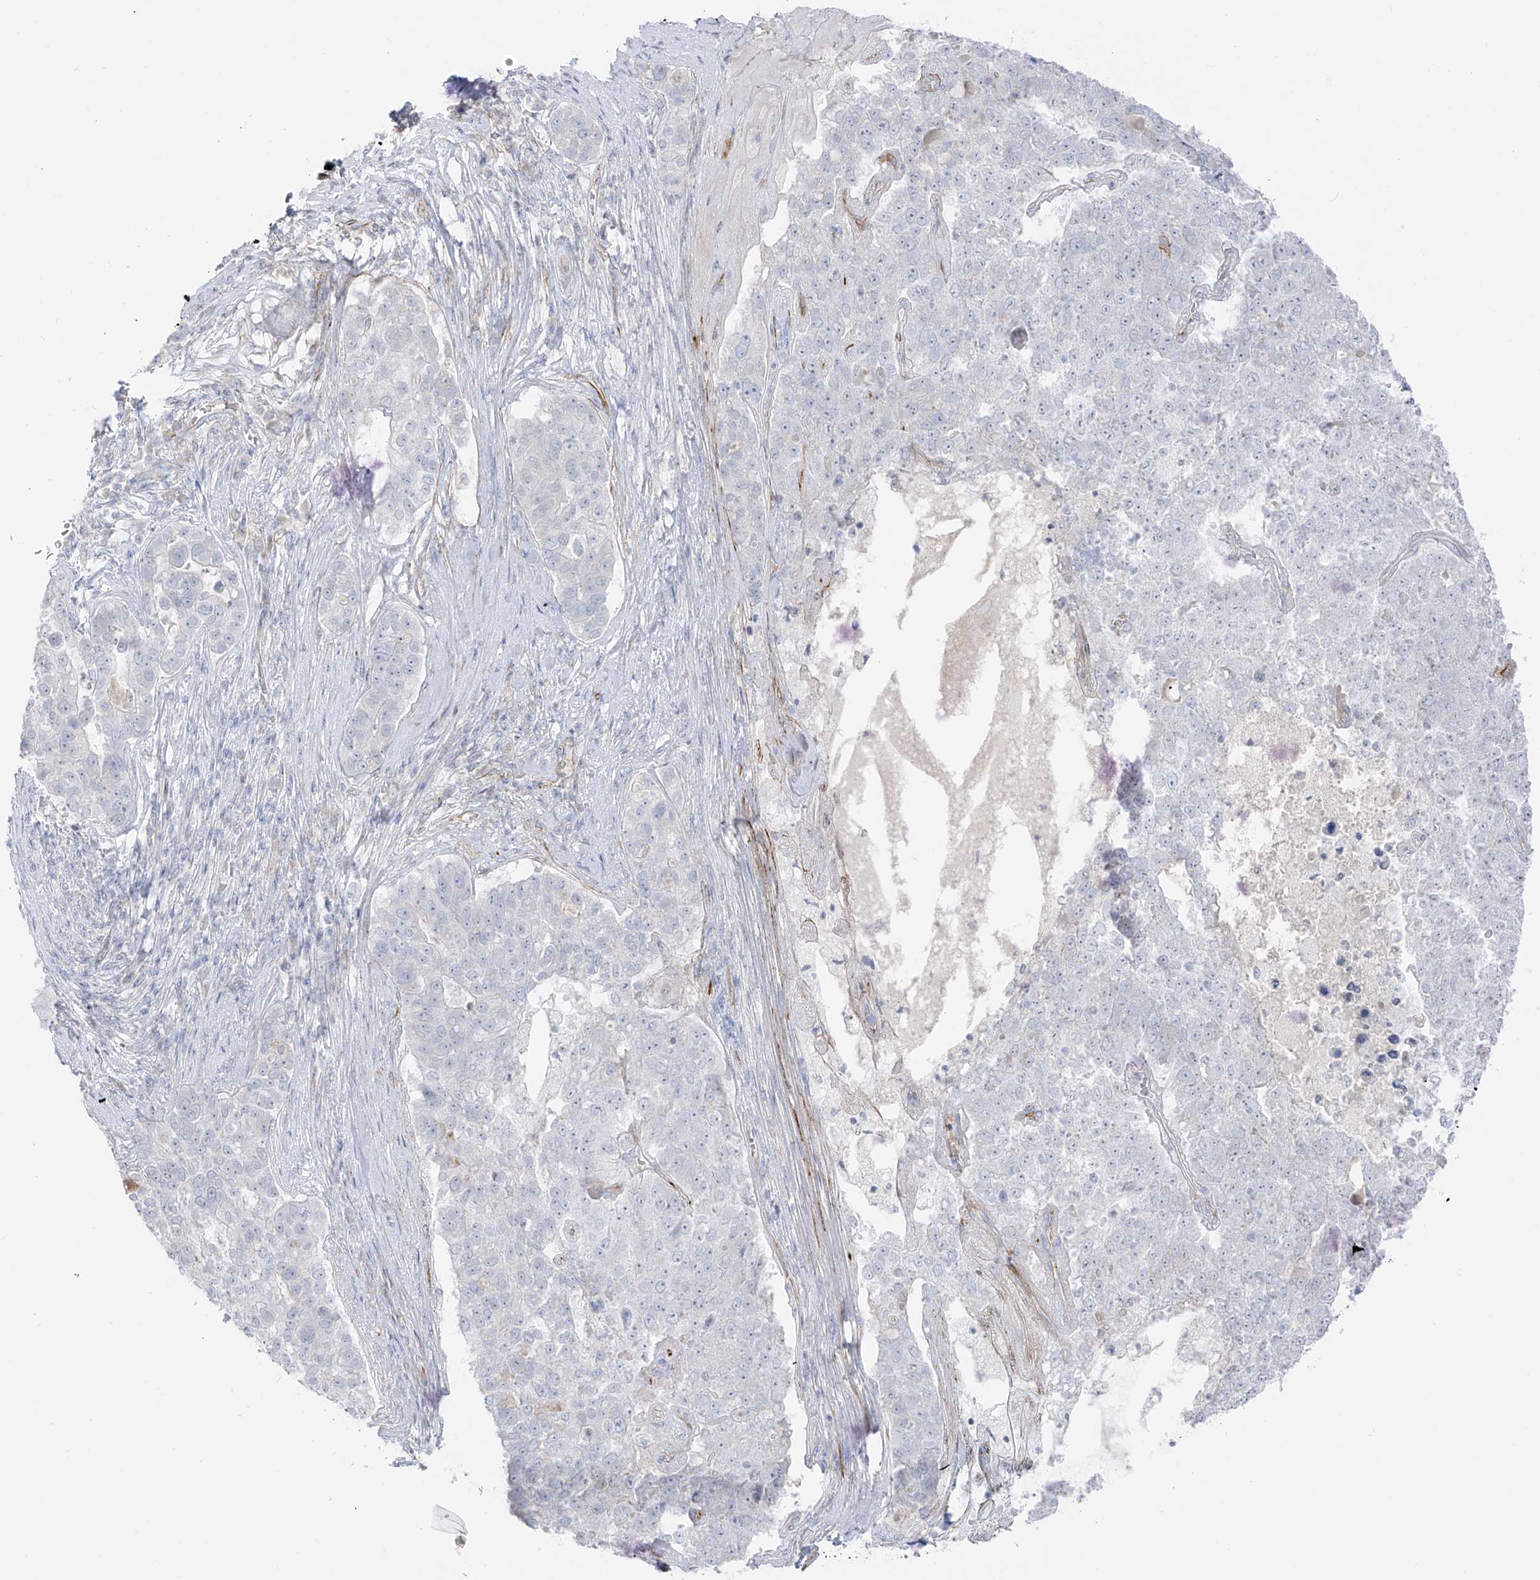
{"staining": {"intensity": "negative", "quantity": "none", "location": "none"}, "tissue": "pancreatic cancer", "cell_type": "Tumor cells", "image_type": "cancer", "snomed": [{"axis": "morphology", "description": "Adenocarcinoma, NOS"}, {"axis": "topography", "description": "Pancreas"}], "caption": "Pancreatic adenocarcinoma was stained to show a protein in brown. There is no significant expression in tumor cells. (DAB immunohistochemistry (IHC) visualized using brightfield microscopy, high magnification).", "gene": "C11orf87", "patient": {"sex": "female", "age": 61}}